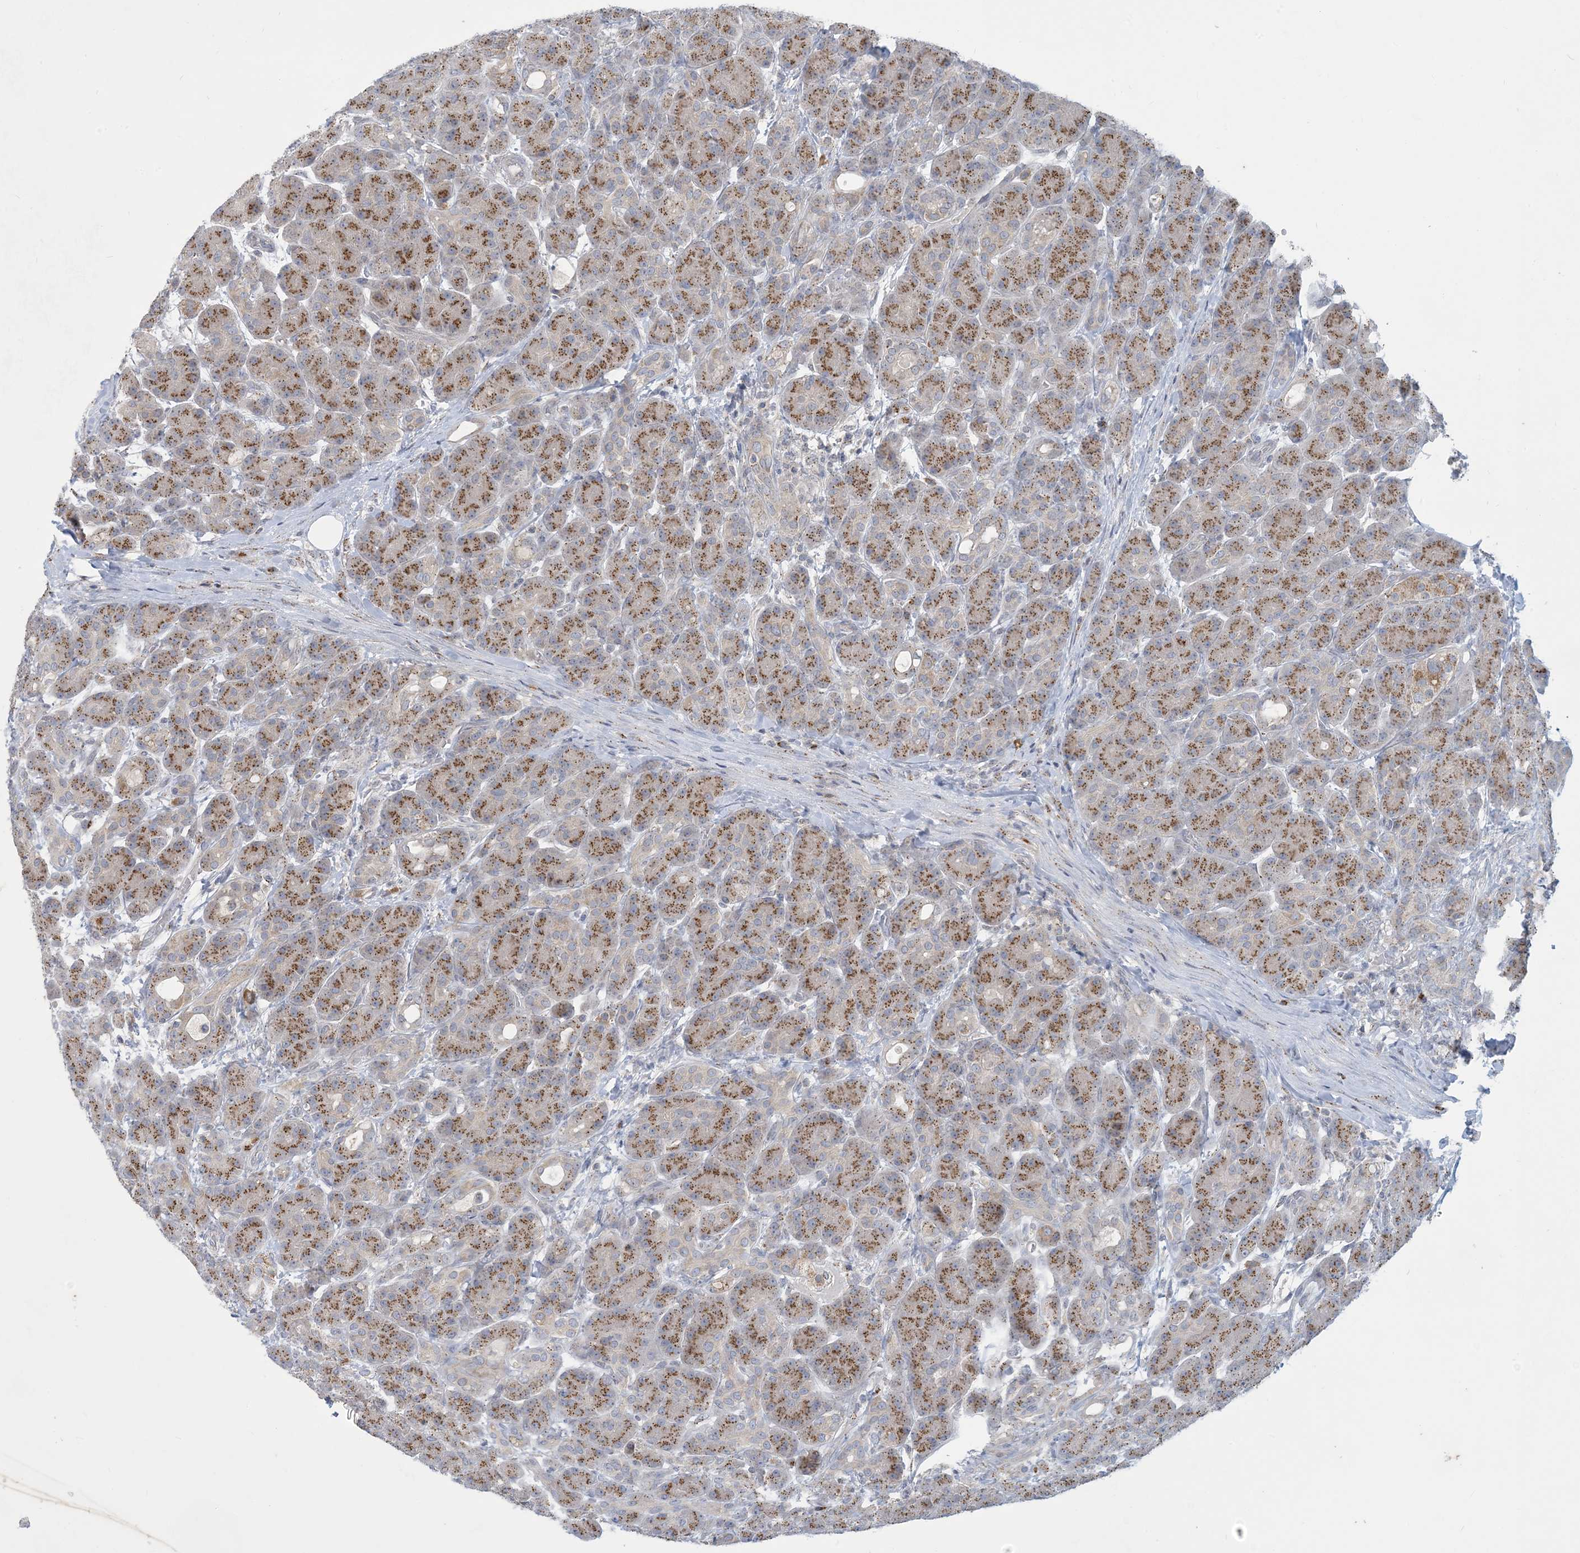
{"staining": {"intensity": "moderate", "quantity": ">75%", "location": "cytoplasmic/membranous"}, "tissue": "pancreas", "cell_type": "Exocrine glandular cells", "image_type": "normal", "snomed": [{"axis": "morphology", "description": "Normal tissue, NOS"}, {"axis": "topography", "description": "Pancreas"}], "caption": "A brown stain shows moderate cytoplasmic/membranous staining of a protein in exocrine glandular cells of benign pancreas. Ihc stains the protein of interest in brown and the nuclei are stained blue.", "gene": "CCDC14", "patient": {"sex": "male", "age": 63}}